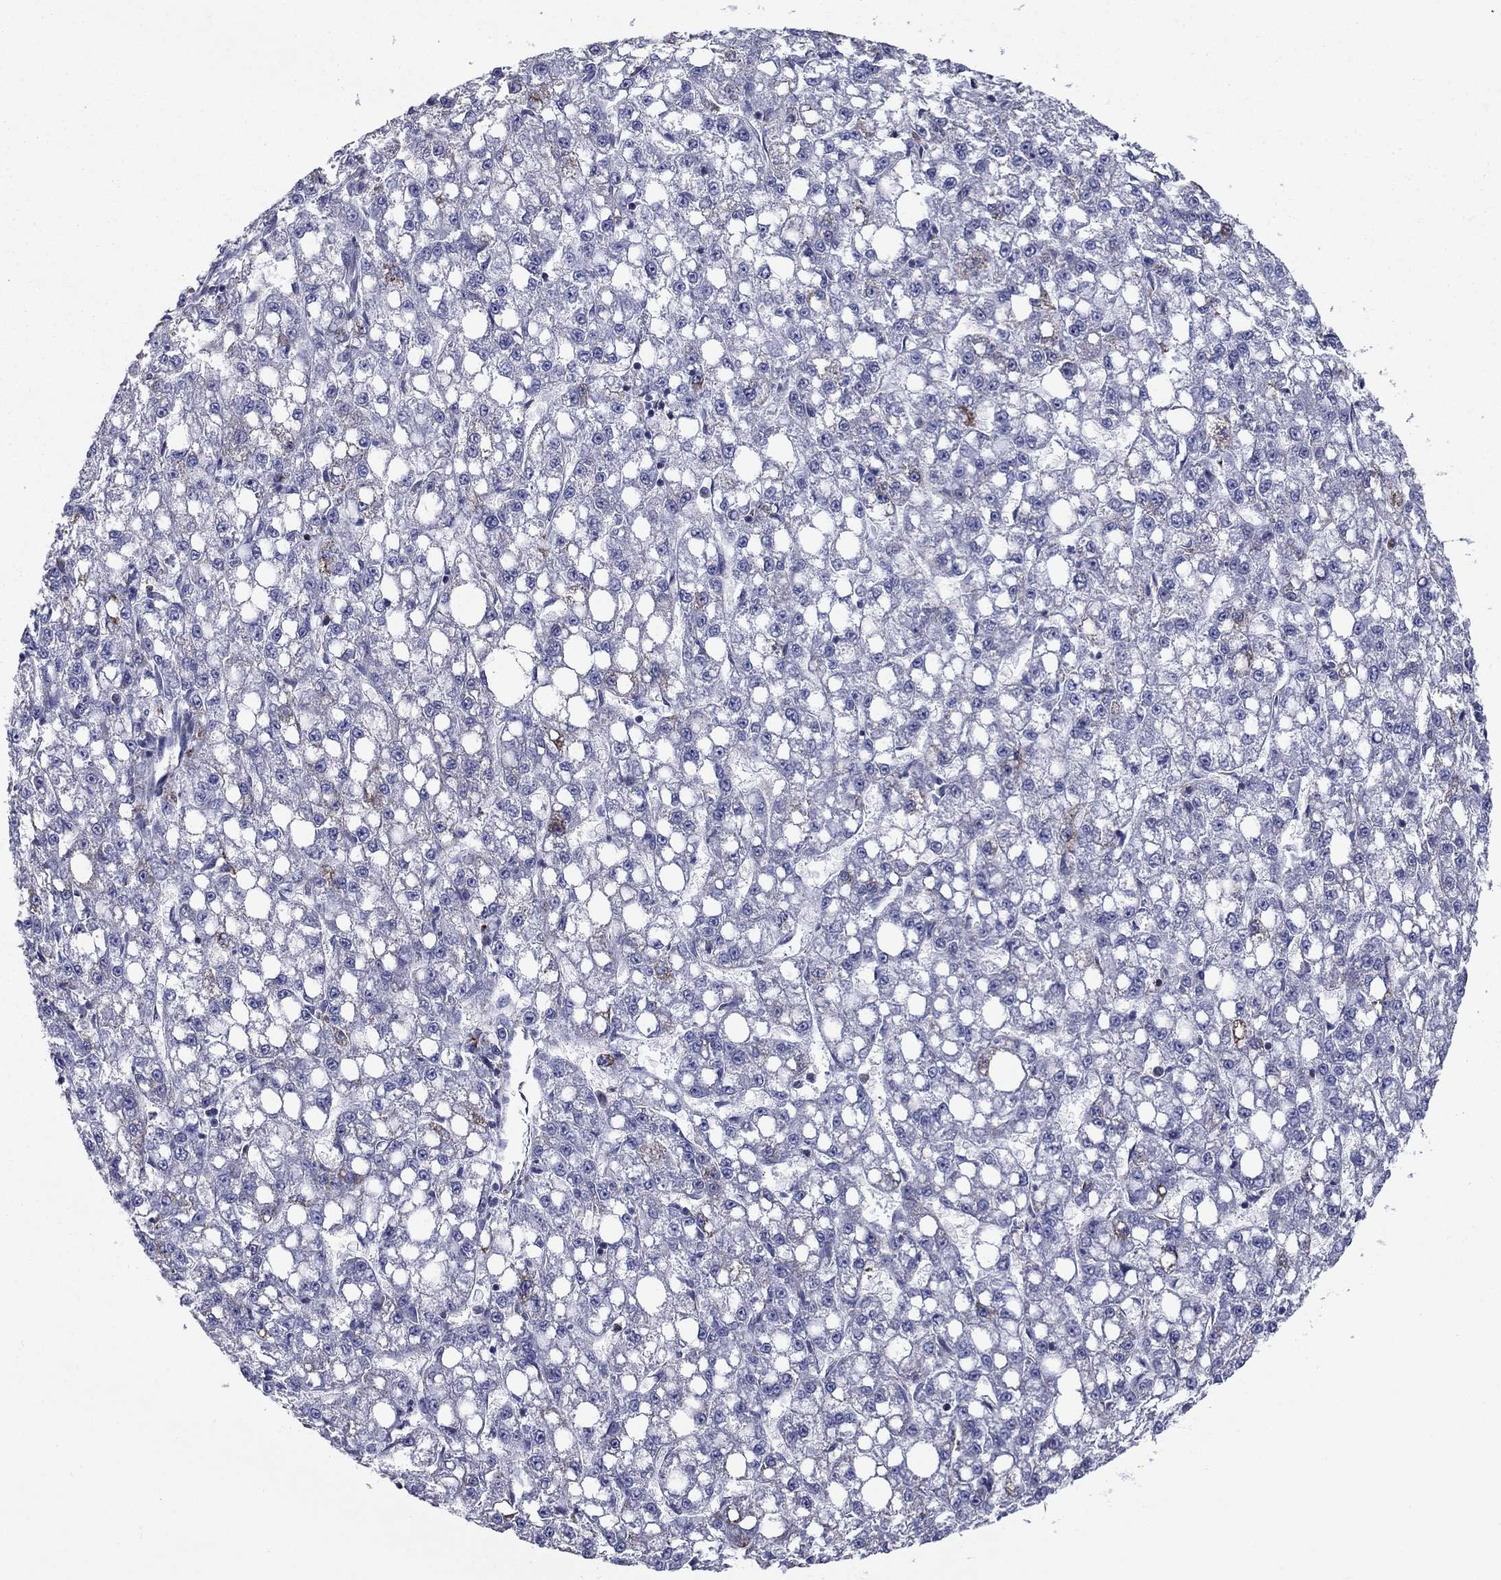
{"staining": {"intensity": "negative", "quantity": "none", "location": "none"}, "tissue": "liver cancer", "cell_type": "Tumor cells", "image_type": "cancer", "snomed": [{"axis": "morphology", "description": "Carcinoma, Hepatocellular, NOS"}, {"axis": "topography", "description": "Liver"}], "caption": "Immunohistochemical staining of human liver hepatocellular carcinoma exhibits no significant expression in tumor cells. (Immunohistochemistry (ihc), brightfield microscopy, high magnification).", "gene": "NDUFA4L2", "patient": {"sex": "female", "age": 65}}